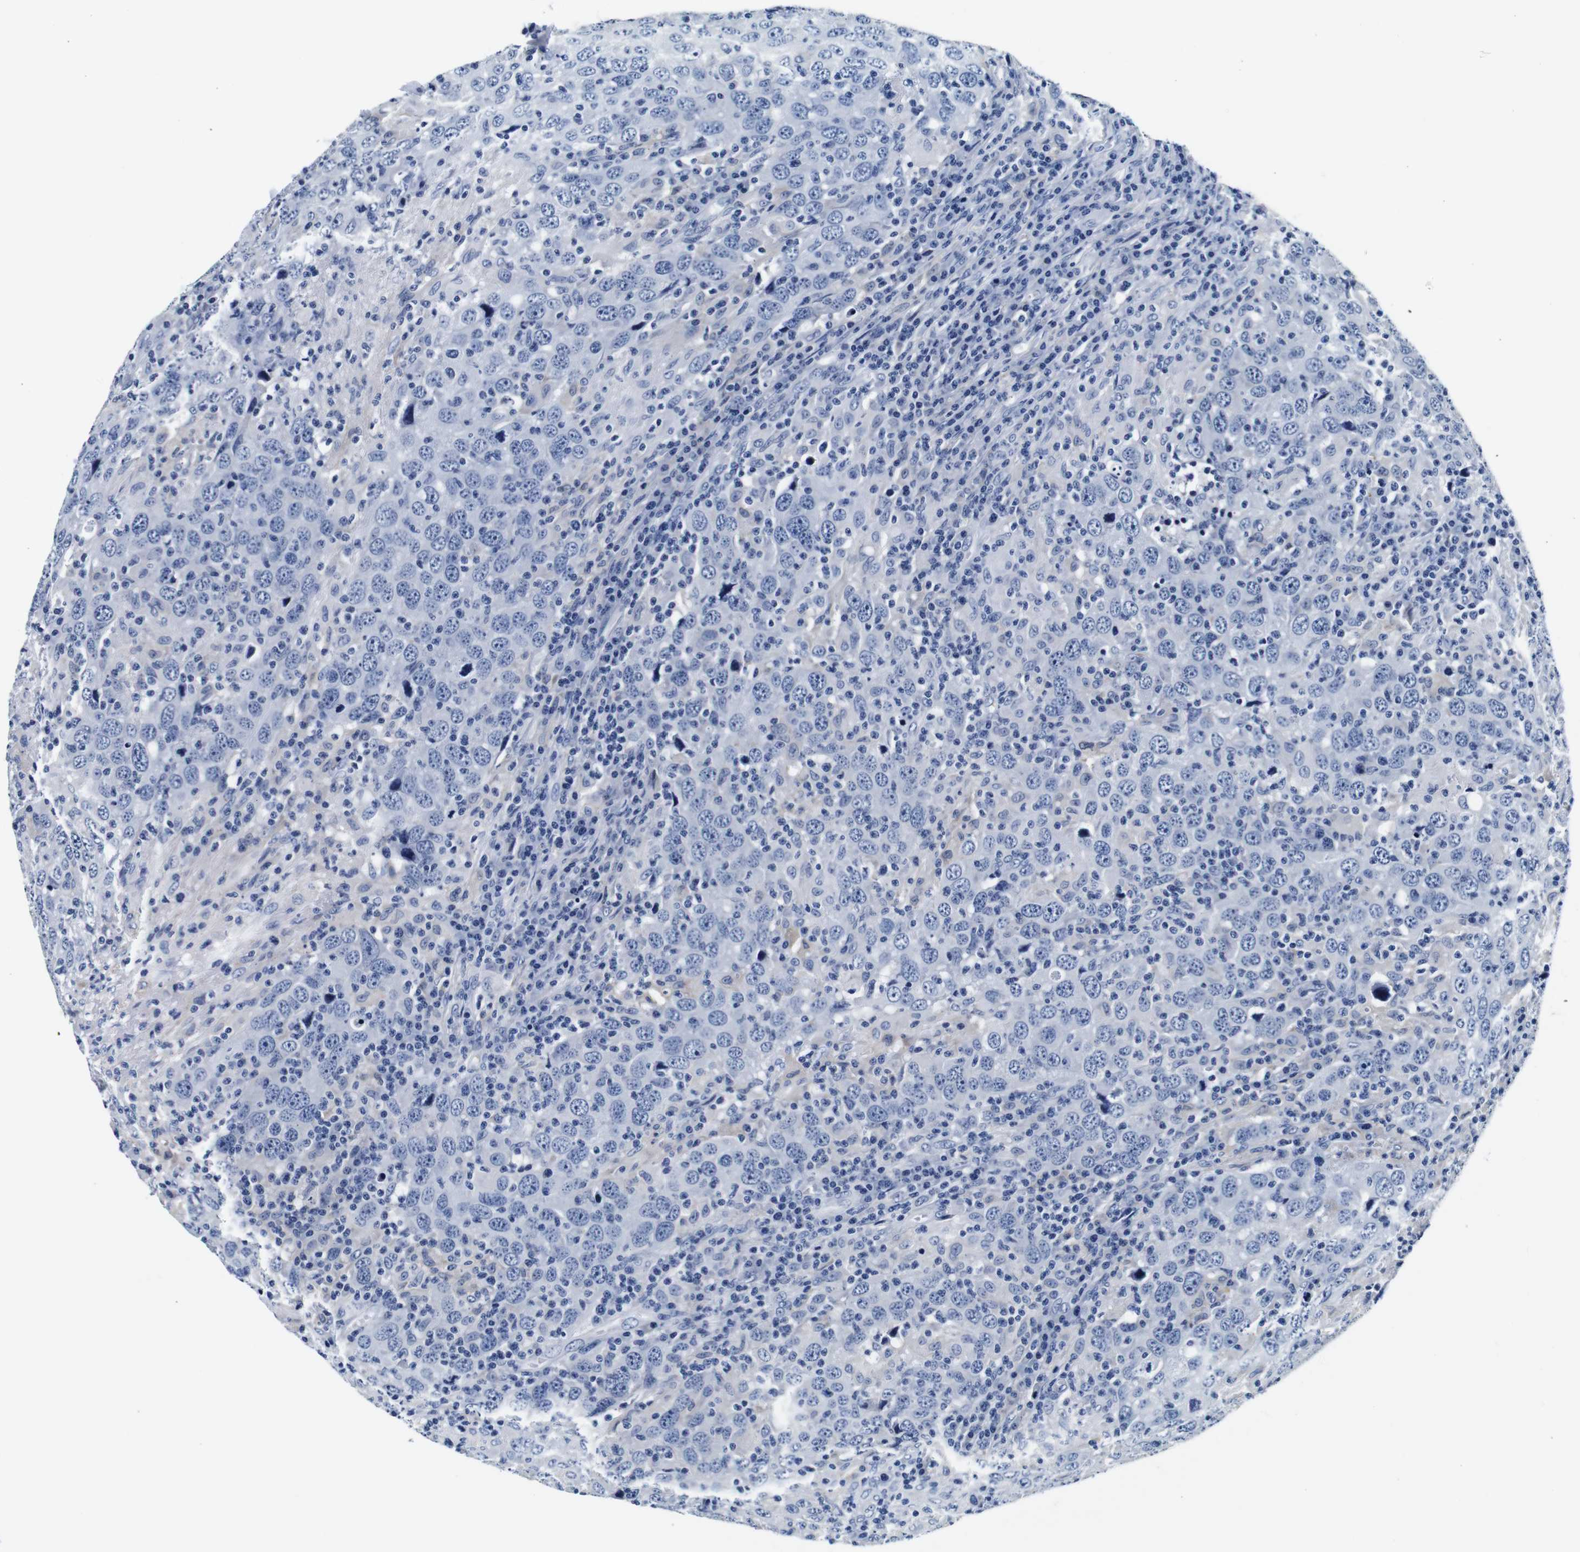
{"staining": {"intensity": "negative", "quantity": "none", "location": "none"}, "tissue": "head and neck cancer", "cell_type": "Tumor cells", "image_type": "cancer", "snomed": [{"axis": "morphology", "description": "Adenocarcinoma, NOS"}, {"axis": "topography", "description": "Salivary gland"}, {"axis": "topography", "description": "Head-Neck"}], "caption": "Immunohistochemical staining of human adenocarcinoma (head and neck) reveals no significant staining in tumor cells.", "gene": "GP1BA", "patient": {"sex": "female", "age": 65}}